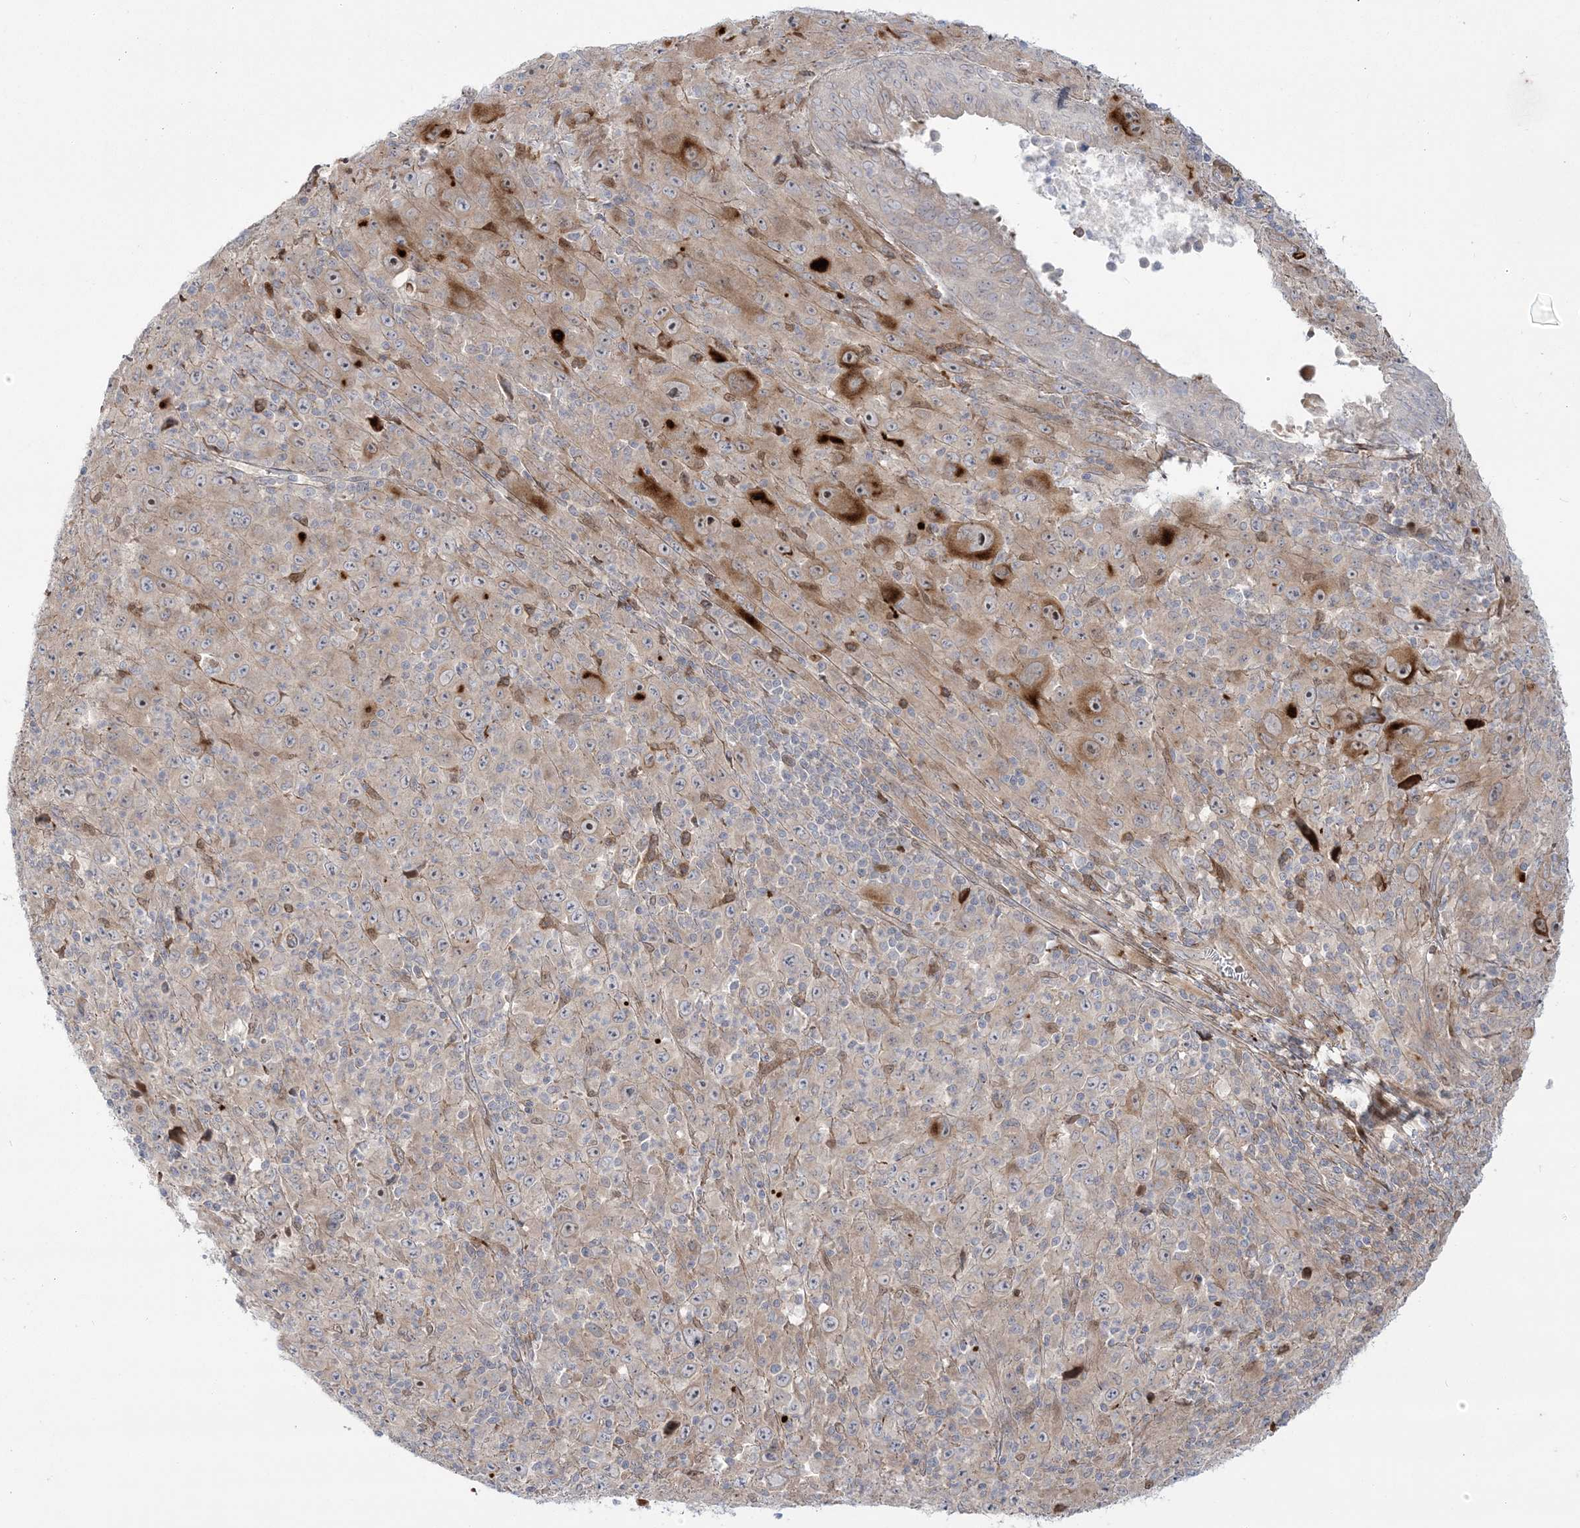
{"staining": {"intensity": "moderate", "quantity": "<25%", "location": "cytoplasmic/membranous"}, "tissue": "melanoma", "cell_type": "Tumor cells", "image_type": "cancer", "snomed": [{"axis": "morphology", "description": "Malignant melanoma, Metastatic site"}, {"axis": "topography", "description": "Skin"}], "caption": "Approximately <25% of tumor cells in melanoma show moderate cytoplasmic/membranous protein staining as visualized by brown immunohistochemical staining.", "gene": "NUDT9", "patient": {"sex": "female", "age": 56}}